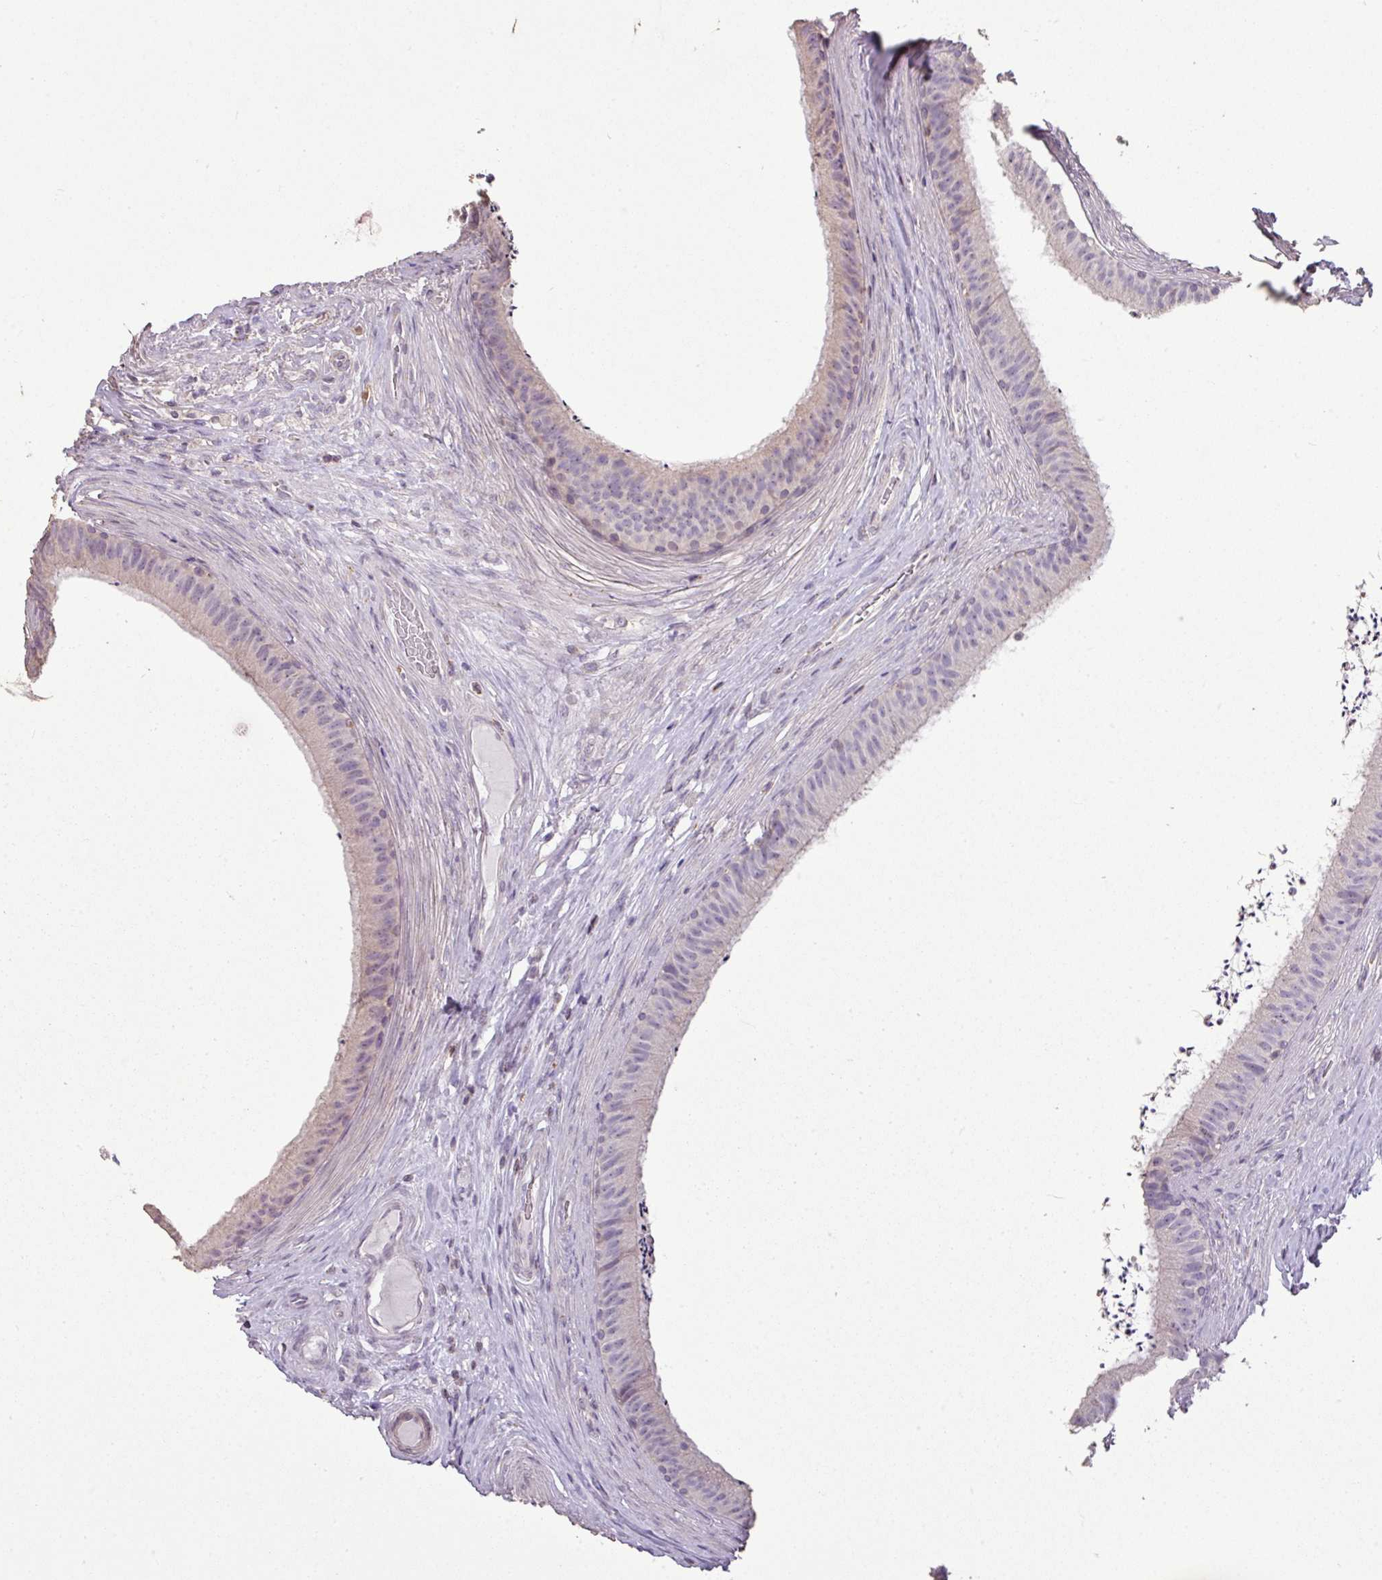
{"staining": {"intensity": "negative", "quantity": "none", "location": "none"}, "tissue": "epididymis", "cell_type": "Glandular cells", "image_type": "normal", "snomed": [{"axis": "morphology", "description": "Normal tissue, NOS"}, {"axis": "topography", "description": "Testis"}, {"axis": "topography", "description": "Epididymis"}], "caption": "This photomicrograph is of unremarkable epididymis stained with immunohistochemistry to label a protein in brown with the nuclei are counter-stained blue. There is no positivity in glandular cells.", "gene": "LY9", "patient": {"sex": "male", "age": 41}}